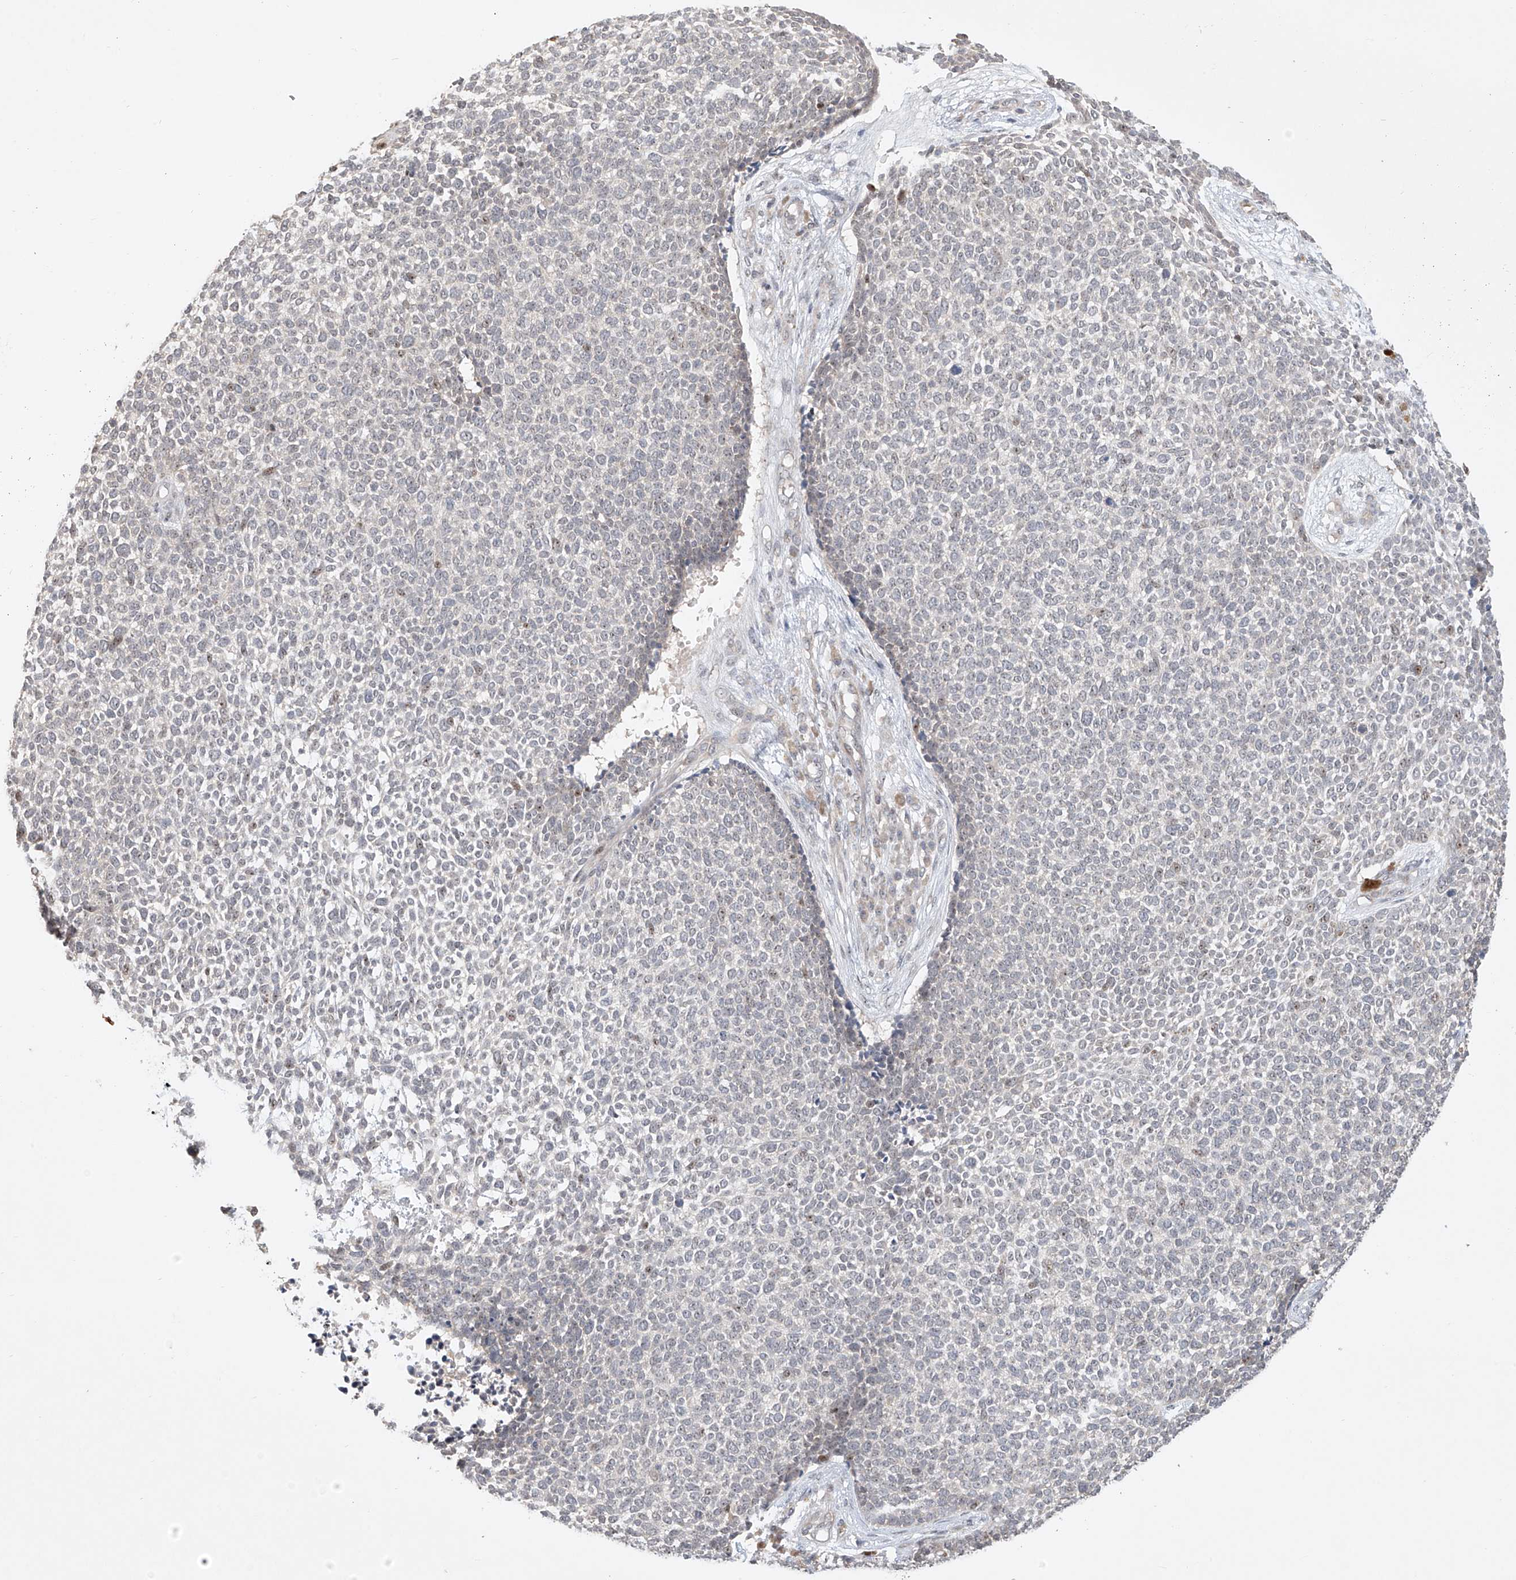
{"staining": {"intensity": "negative", "quantity": "none", "location": "none"}, "tissue": "skin cancer", "cell_type": "Tumor cells", "image_type": "cancer", "snomed": [{"axis": "morphology", "description": "Basal cell carcinoma"}, {"axis": "topography", "description": "Skin"}], "caption": "Tumor cells show no significant positivity in skin cancer (basal cell carcinoma).", "gene": "TASP1", "patient": {"sex": "female", "age": 84}}